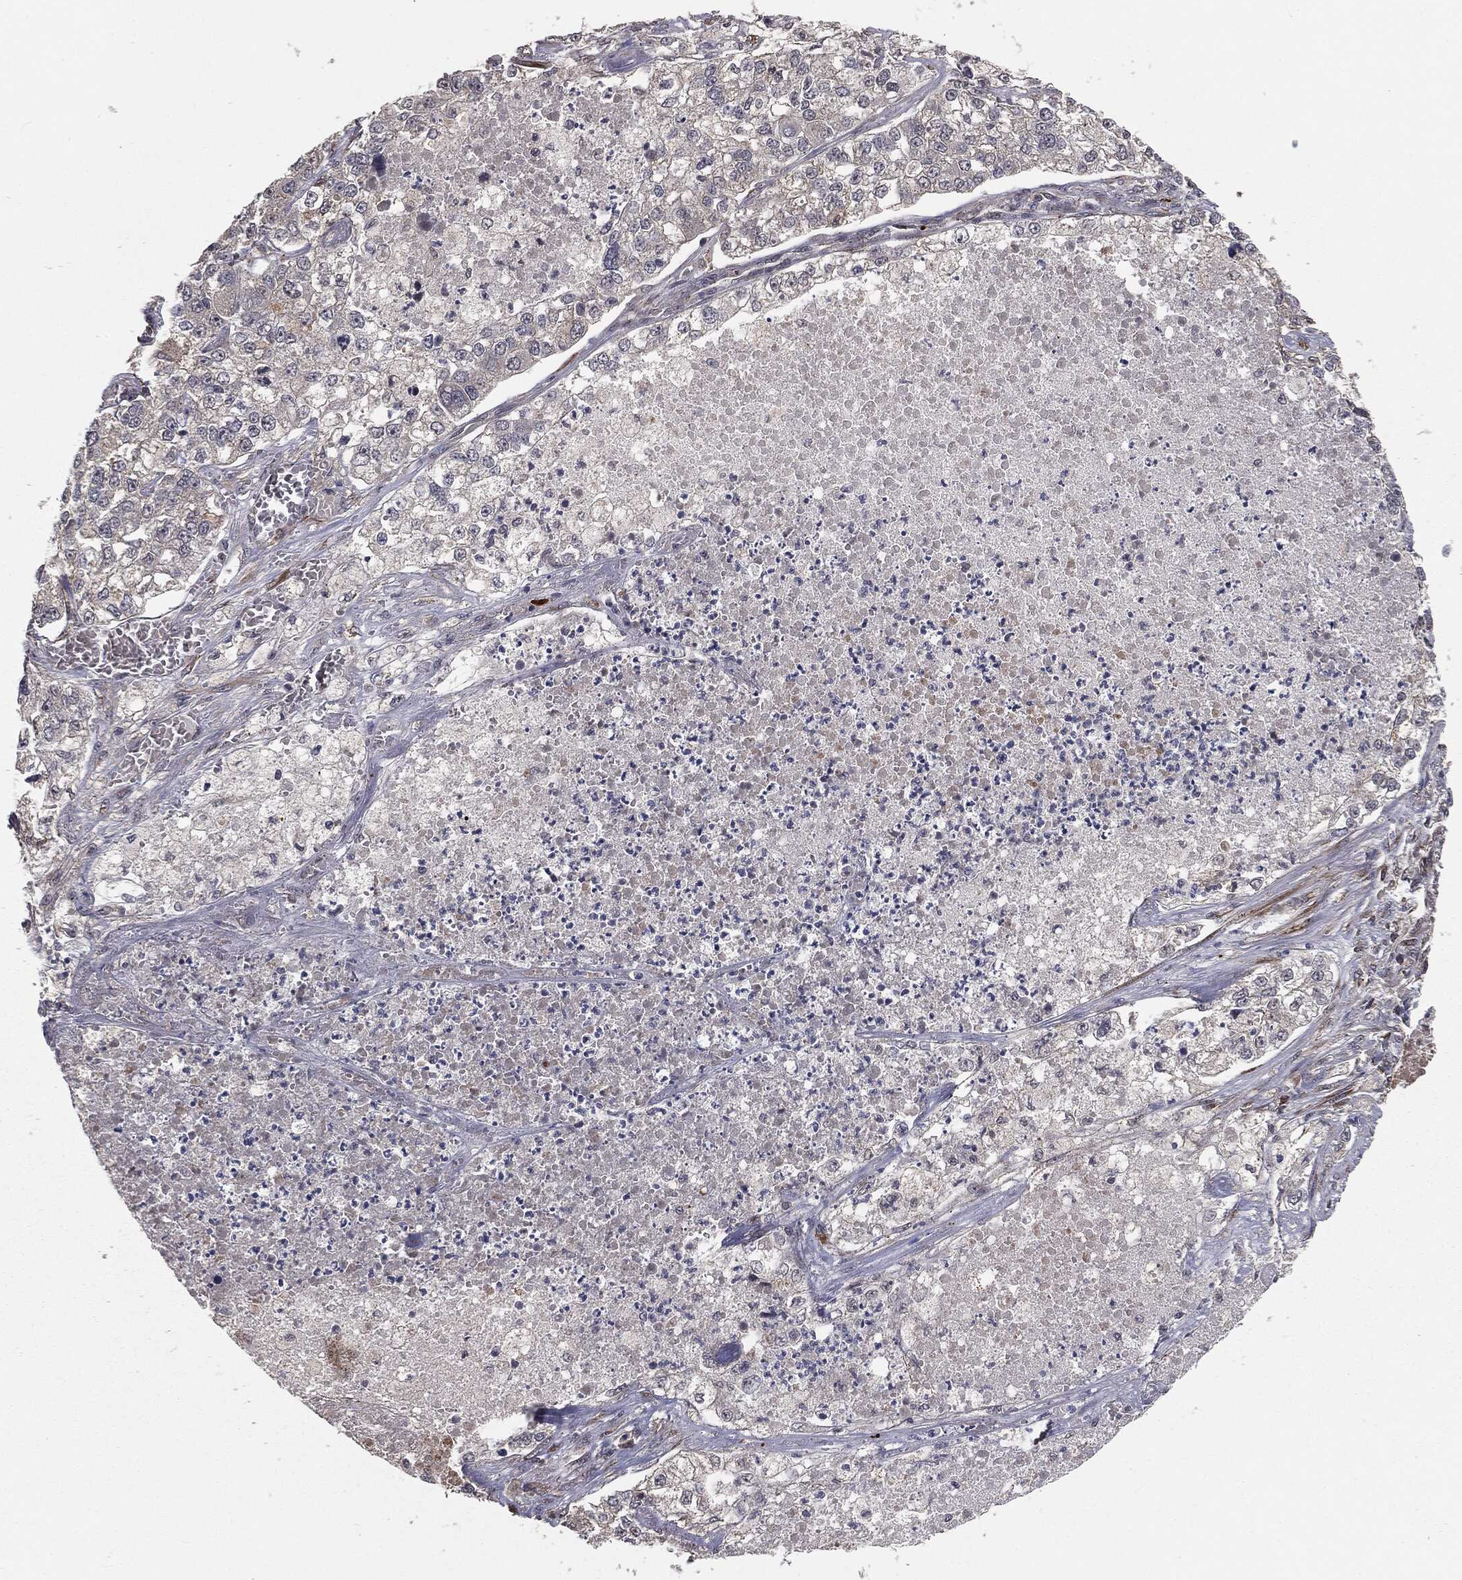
{"staining": {"intensity": "negative", "quantity": "none", "location": "none"}, "tissue": "lung cancer", "cell_type": "Tumor cells", "image_type": "cancer", "snomed": [{"axis": "morphology", "description": "Adenocarcinoma, NOS"}, {"axis": "topography", "description": "Lung"}], "caption": "Protein analysis of lung cancer demonstrates no significant staining in tumor cells. The staining is performed using DAB brown chromogen with nuclei counter-stained in using hematoxylin.", "gene": "FBXO7", "patient": {"sex": "male", "age": 49}}